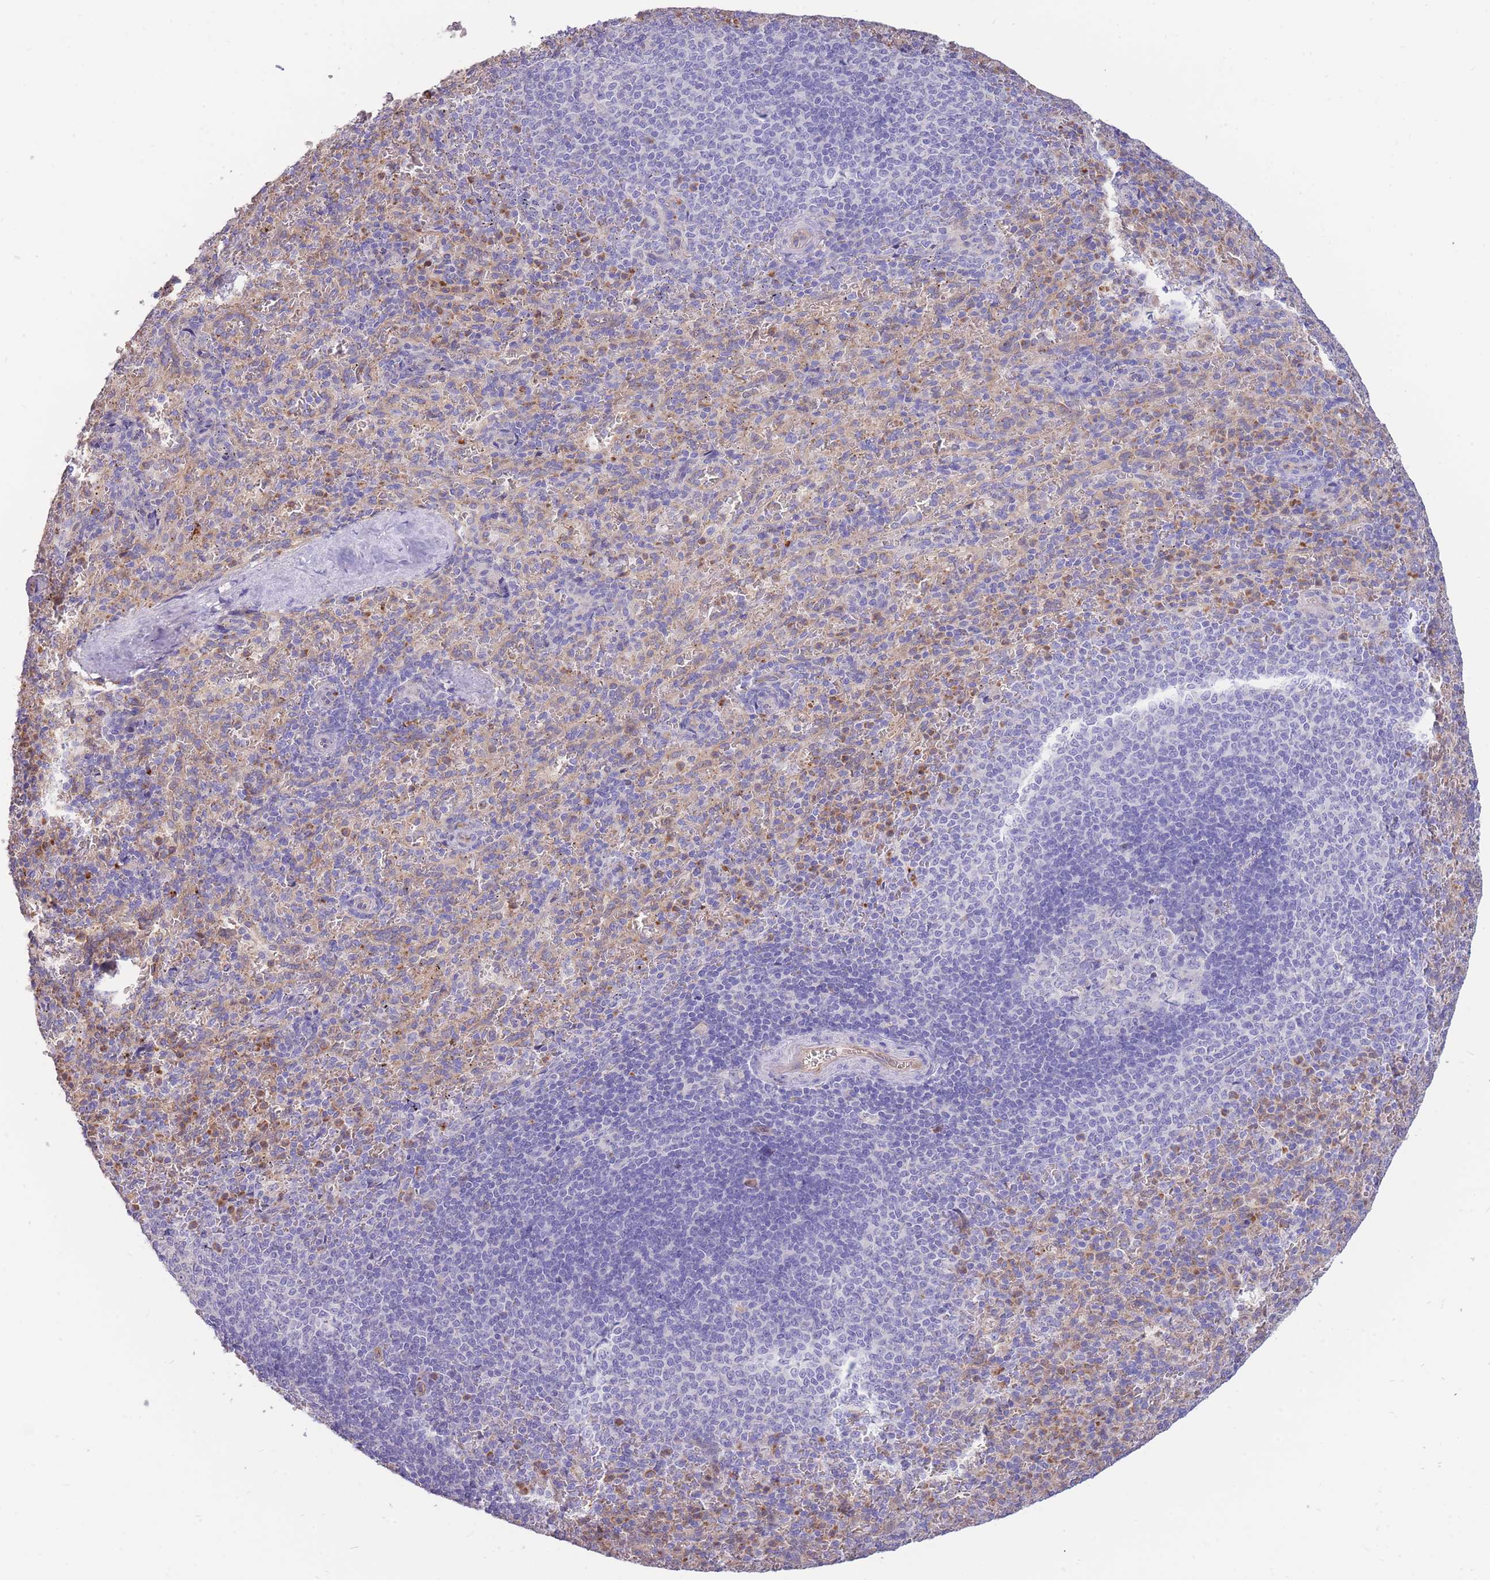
{"staining": {"intensity": "negative", "quantity": "none", "location": "none"}, "tissue": "spleen", "cell_type": "Cells in red pulp", "image_type": "normal", "snomed": [{"axis": "morphology", "description": "Normal tissue, NOS"}, {"axis": "topography", "description": "Spleen"}], "caption": "Cells in red pulp show no significant expression in normal spleen. (DAB immunohistochemistry, high magnification).", "gene": "SULT1A1", "patient": {"sex": "female", "age": 21}}